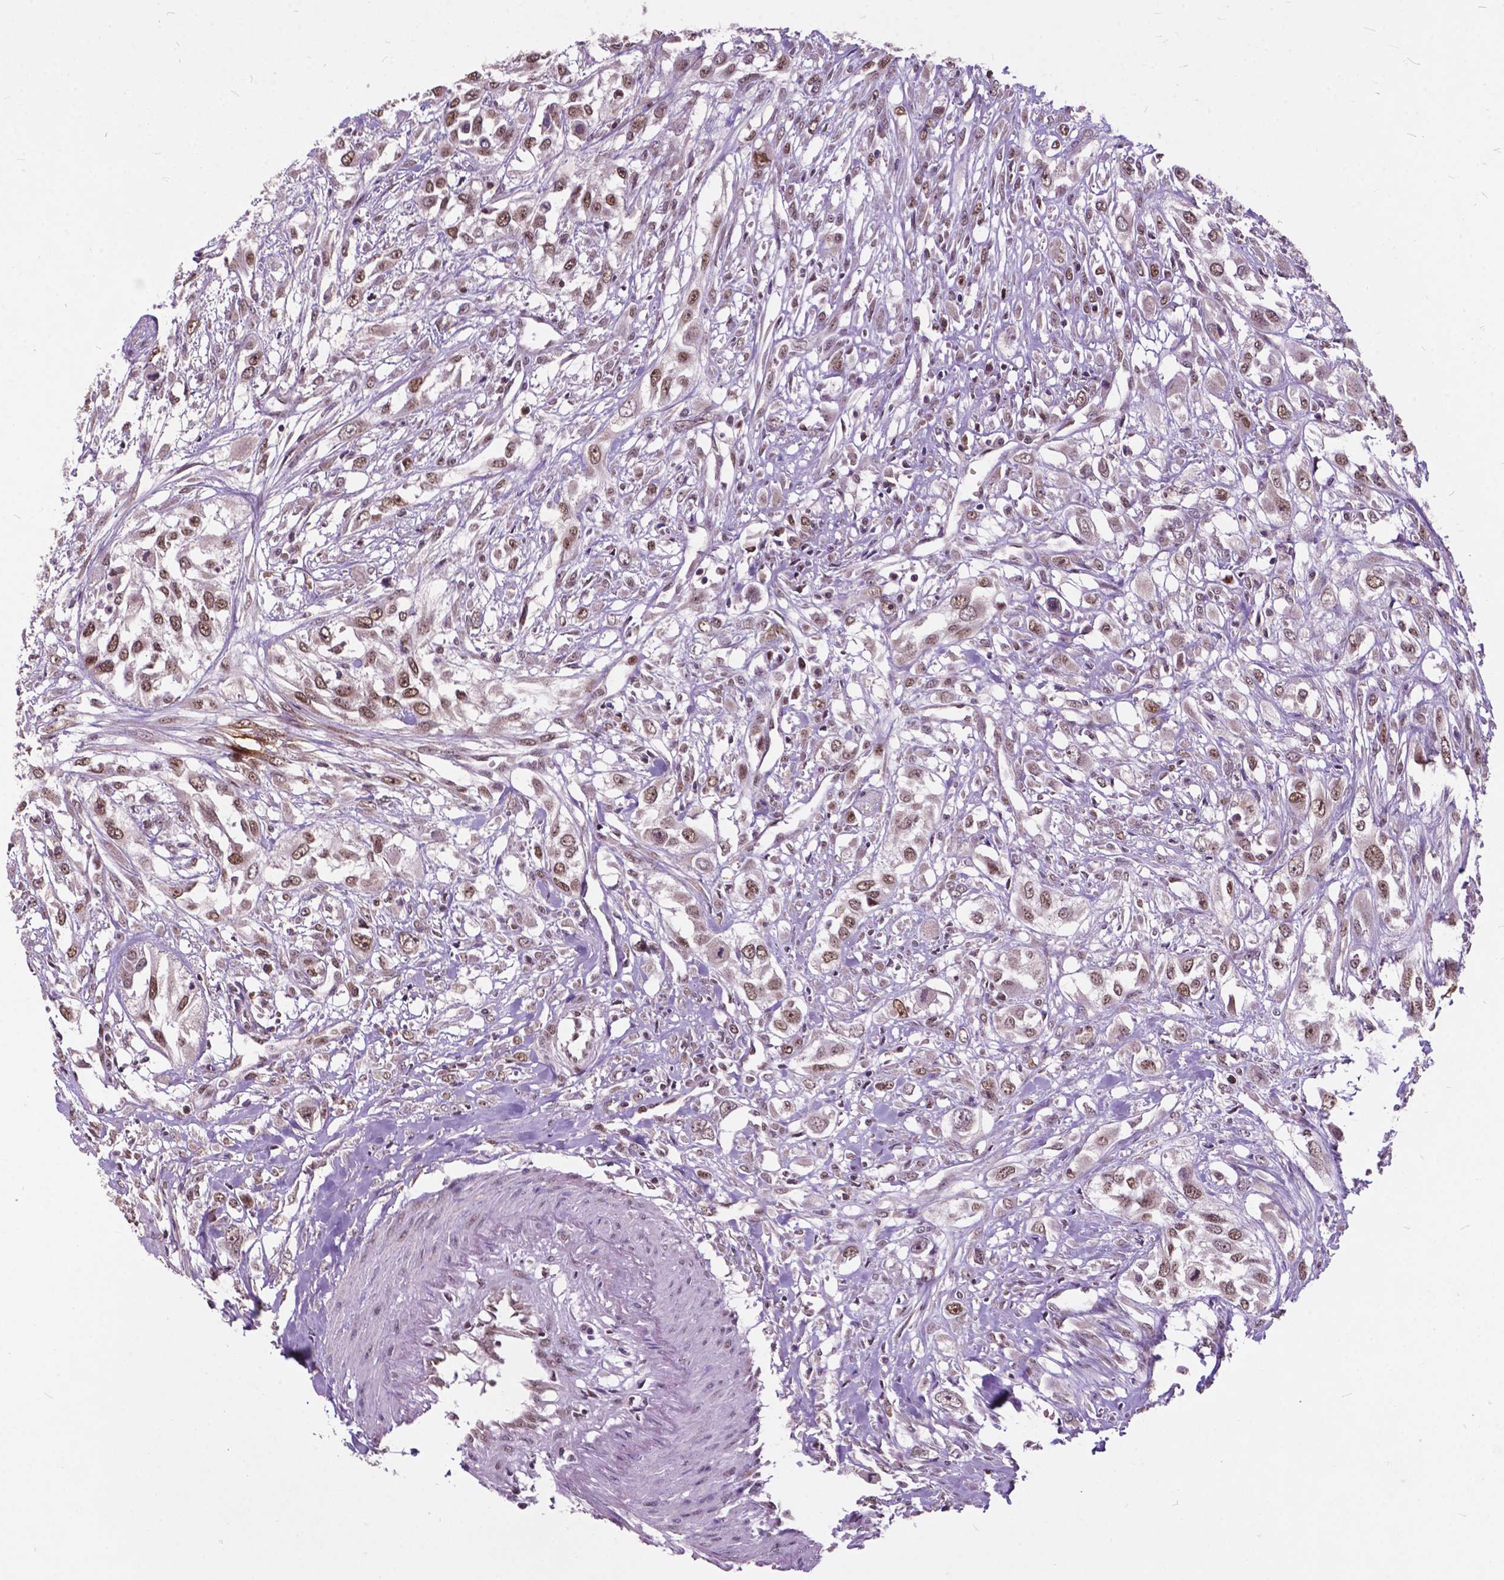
{"staining": {"intensity": "moderate", "quantity": ">75%", "location": "nuclear"}, "tissue": "urothelial cancer", "cell_type": "Tumor cells", "image_type": "cancer", "snomed": [{"axis": "morphology", "description": "Urothelial carcinoma, High grade"}, {"axis": "topography", "description": "Urinary bladder"}], "caption": "This photomicrograph displays immunohistochemistry staining of urothelial cancer, with medium moderate nuclear expression in approximately >75% of tumor cells.", "gene": "MSH2", "patient": {"sex": "male", "age": 67}}